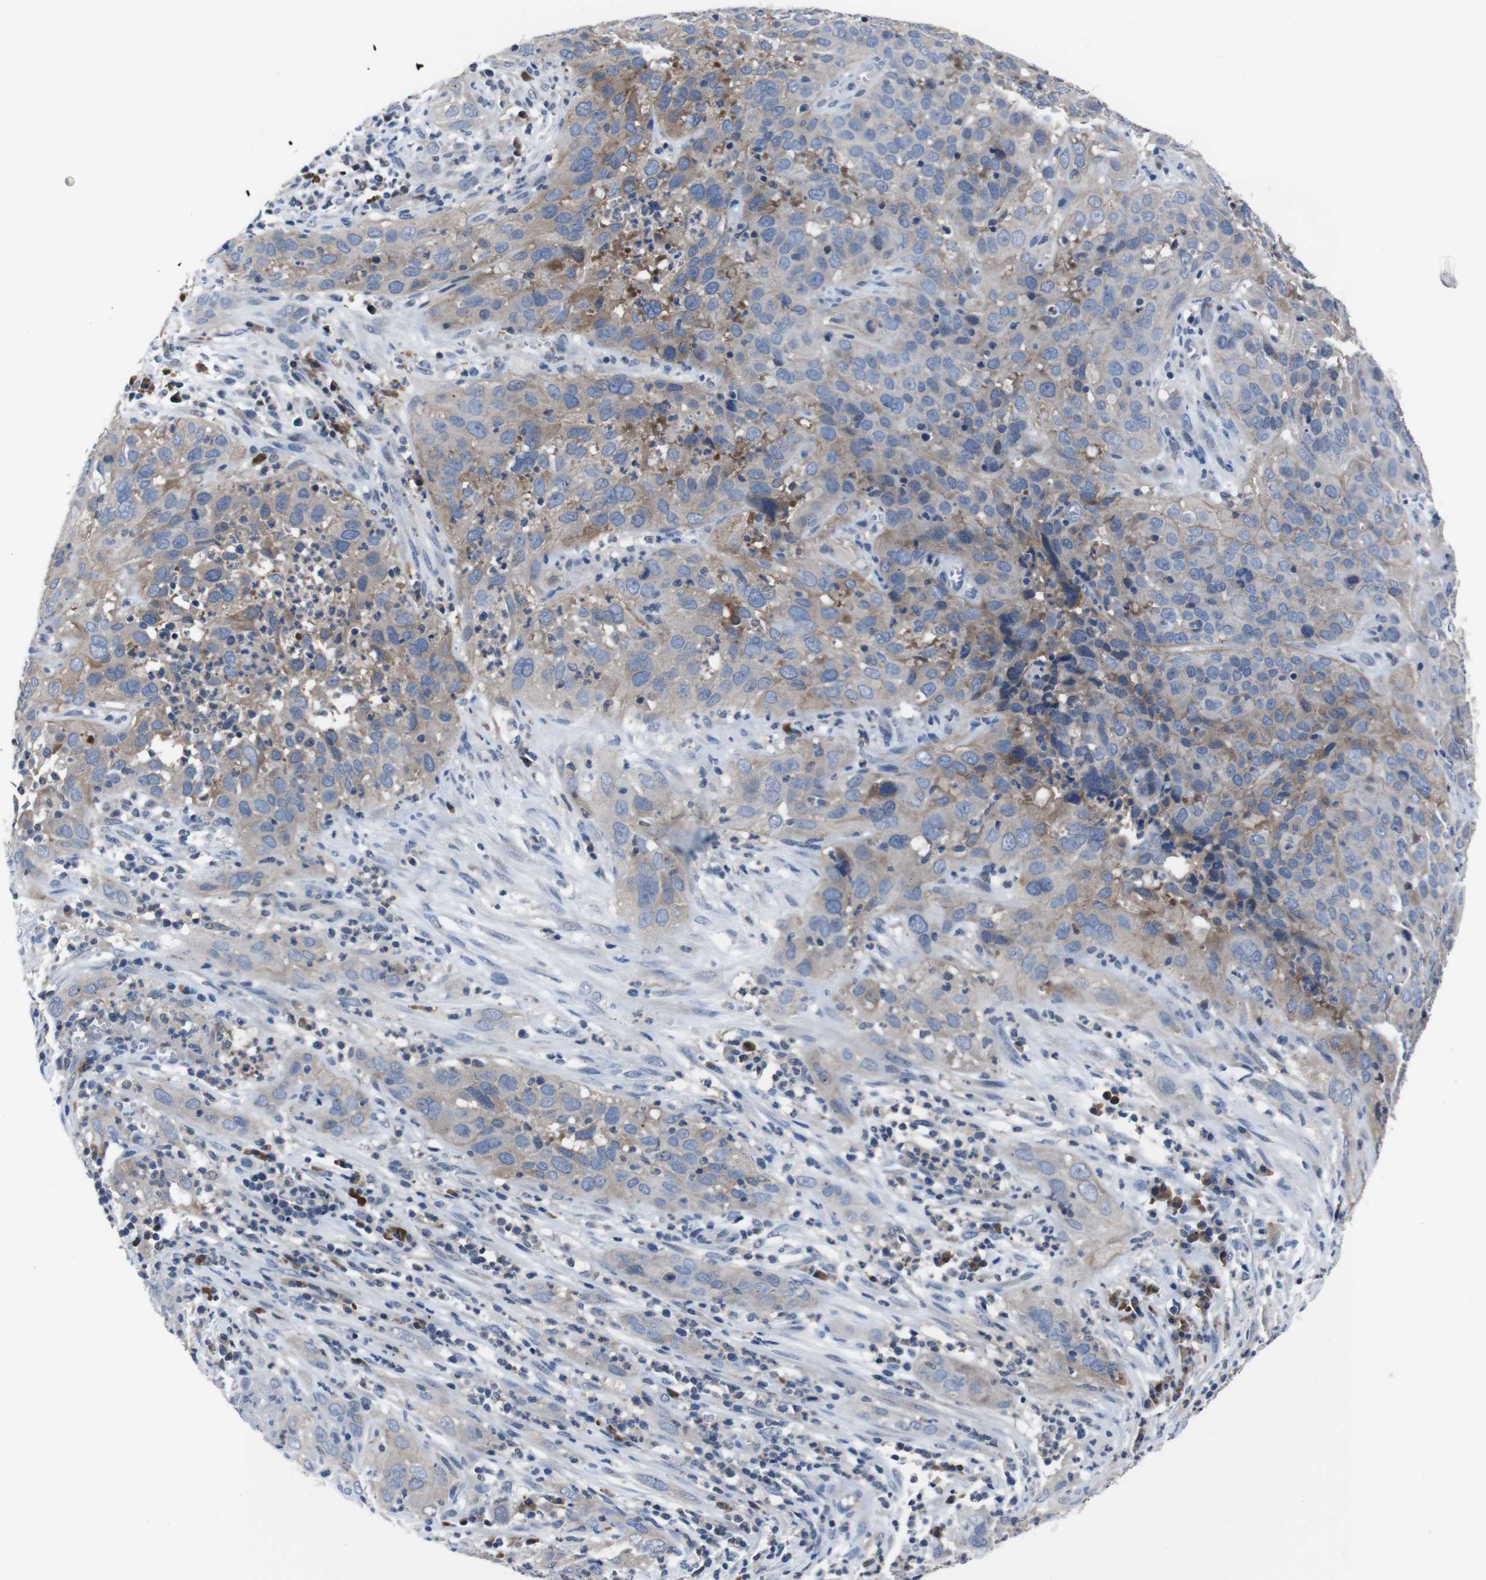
{"staining": {"intensity": "moderate", "quantity": "25%-75%", "location": "cytoplasmic/membranous"}, "tissue": "cervical cancer", "cell_type": "Tumor cells", "image_type": "cancer", "snomed": [{"axis": "morphology", "description": "Squamous cell carcinoma, NOS"}, {"axis": "topography", "description": "Cervix"}], "caption": "Brown immunohistochemical staining in cervical cancer exhibits moderate cytoplasmic/membranous staining in approximately 25%-75% of tumor cells.", "gene": "SEMA4B", "patient": {"sex": "female", "age": 32}}